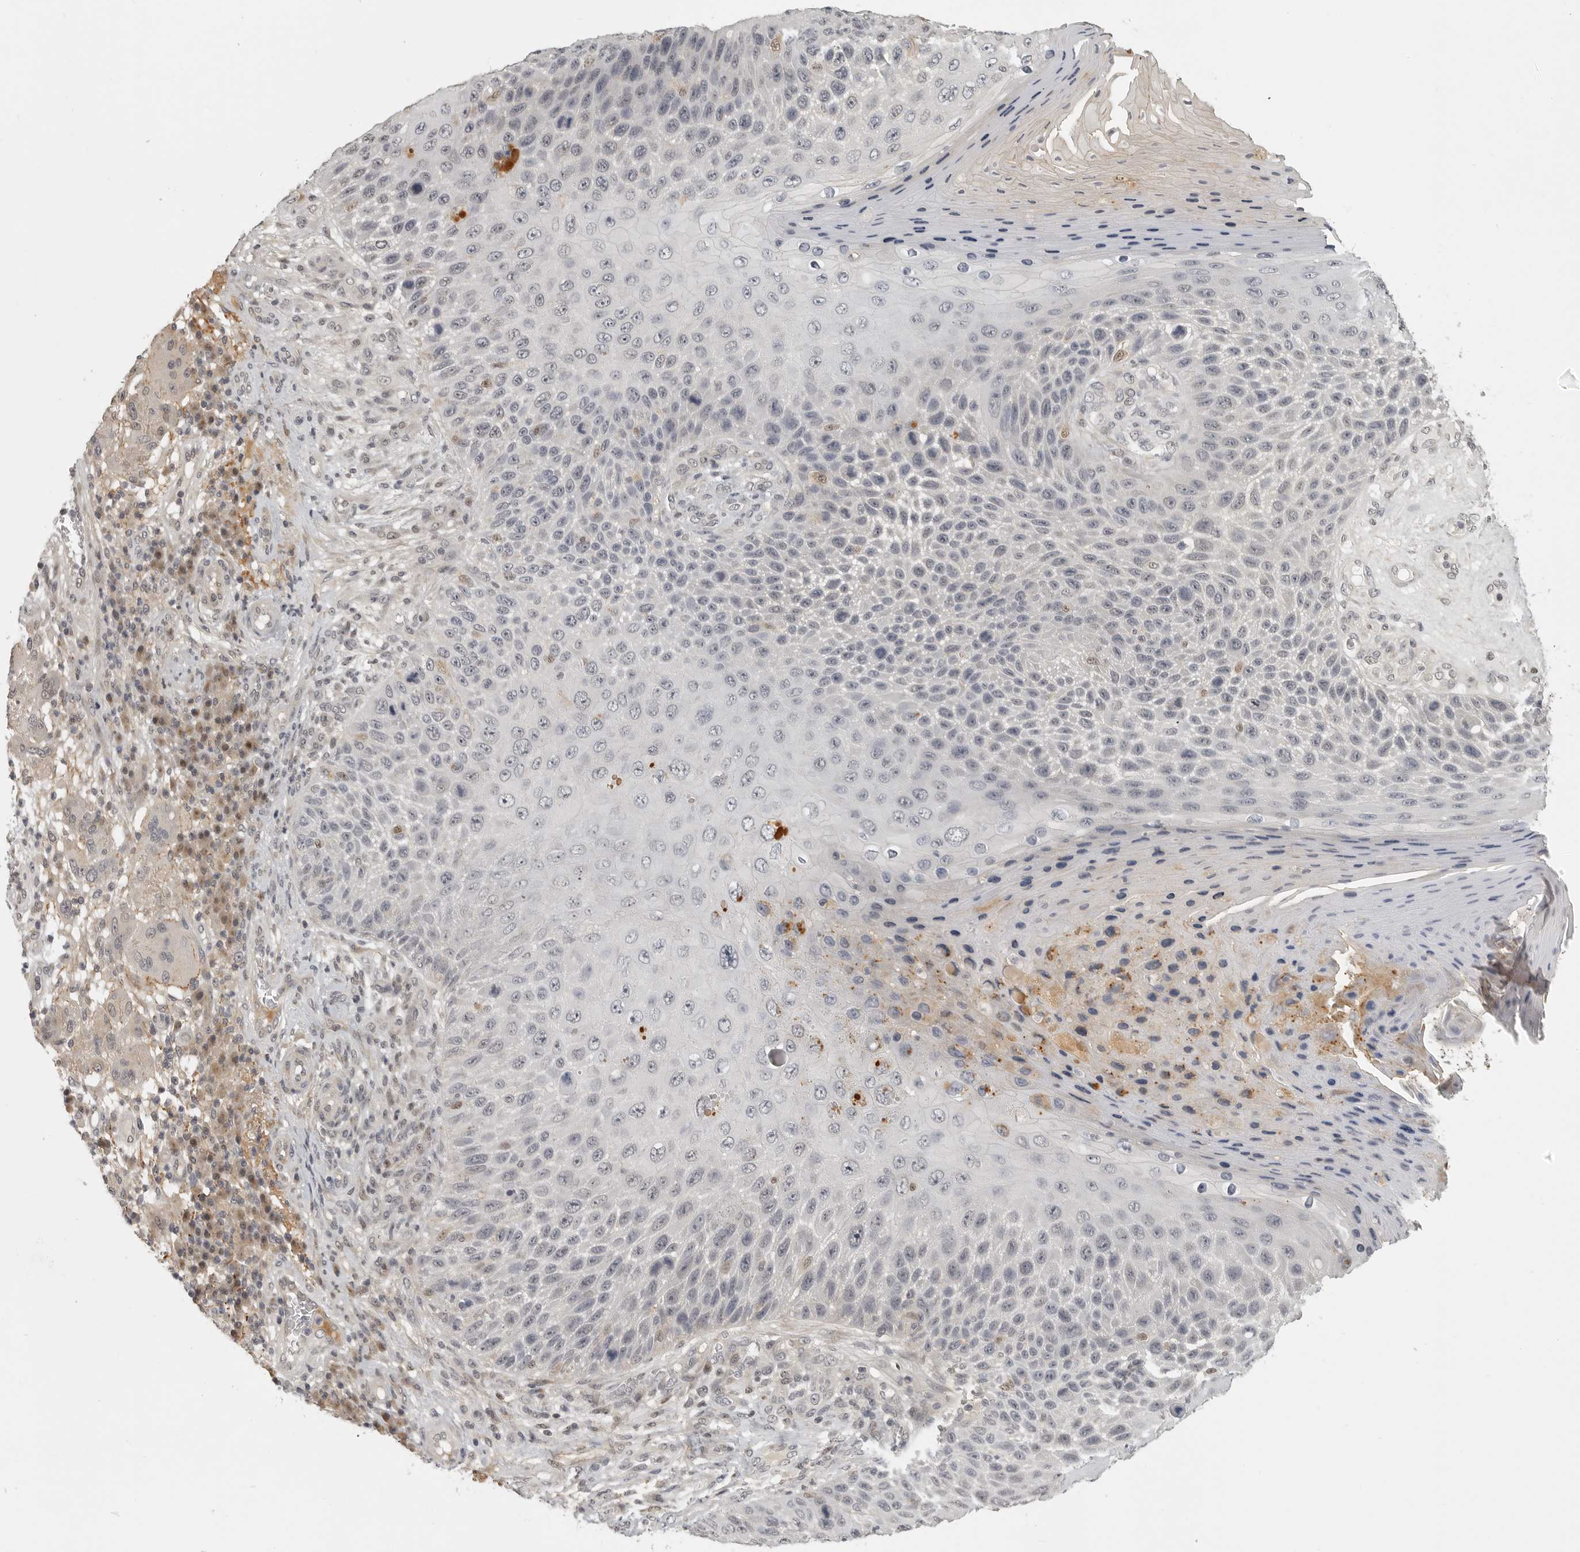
{"staining": {"intensity": "weak", "quantity": "<25%", "location": "nuclear"}, "tissue": "skin cancer", "cell_type": "Tumor cells", "image_type": "cancer", "snomed": [{"axis": "morphology", "description": "Squamous cell carcinoma, NOS"}, {"axis": "topography", "description": "Skin"}], "caption": "This is an immunohistochemistry photomicrograph of human skin cancer. There is no expression in tumor cells.", "gene": "UROD", "patient": {"sex": "female", "age": 88}}